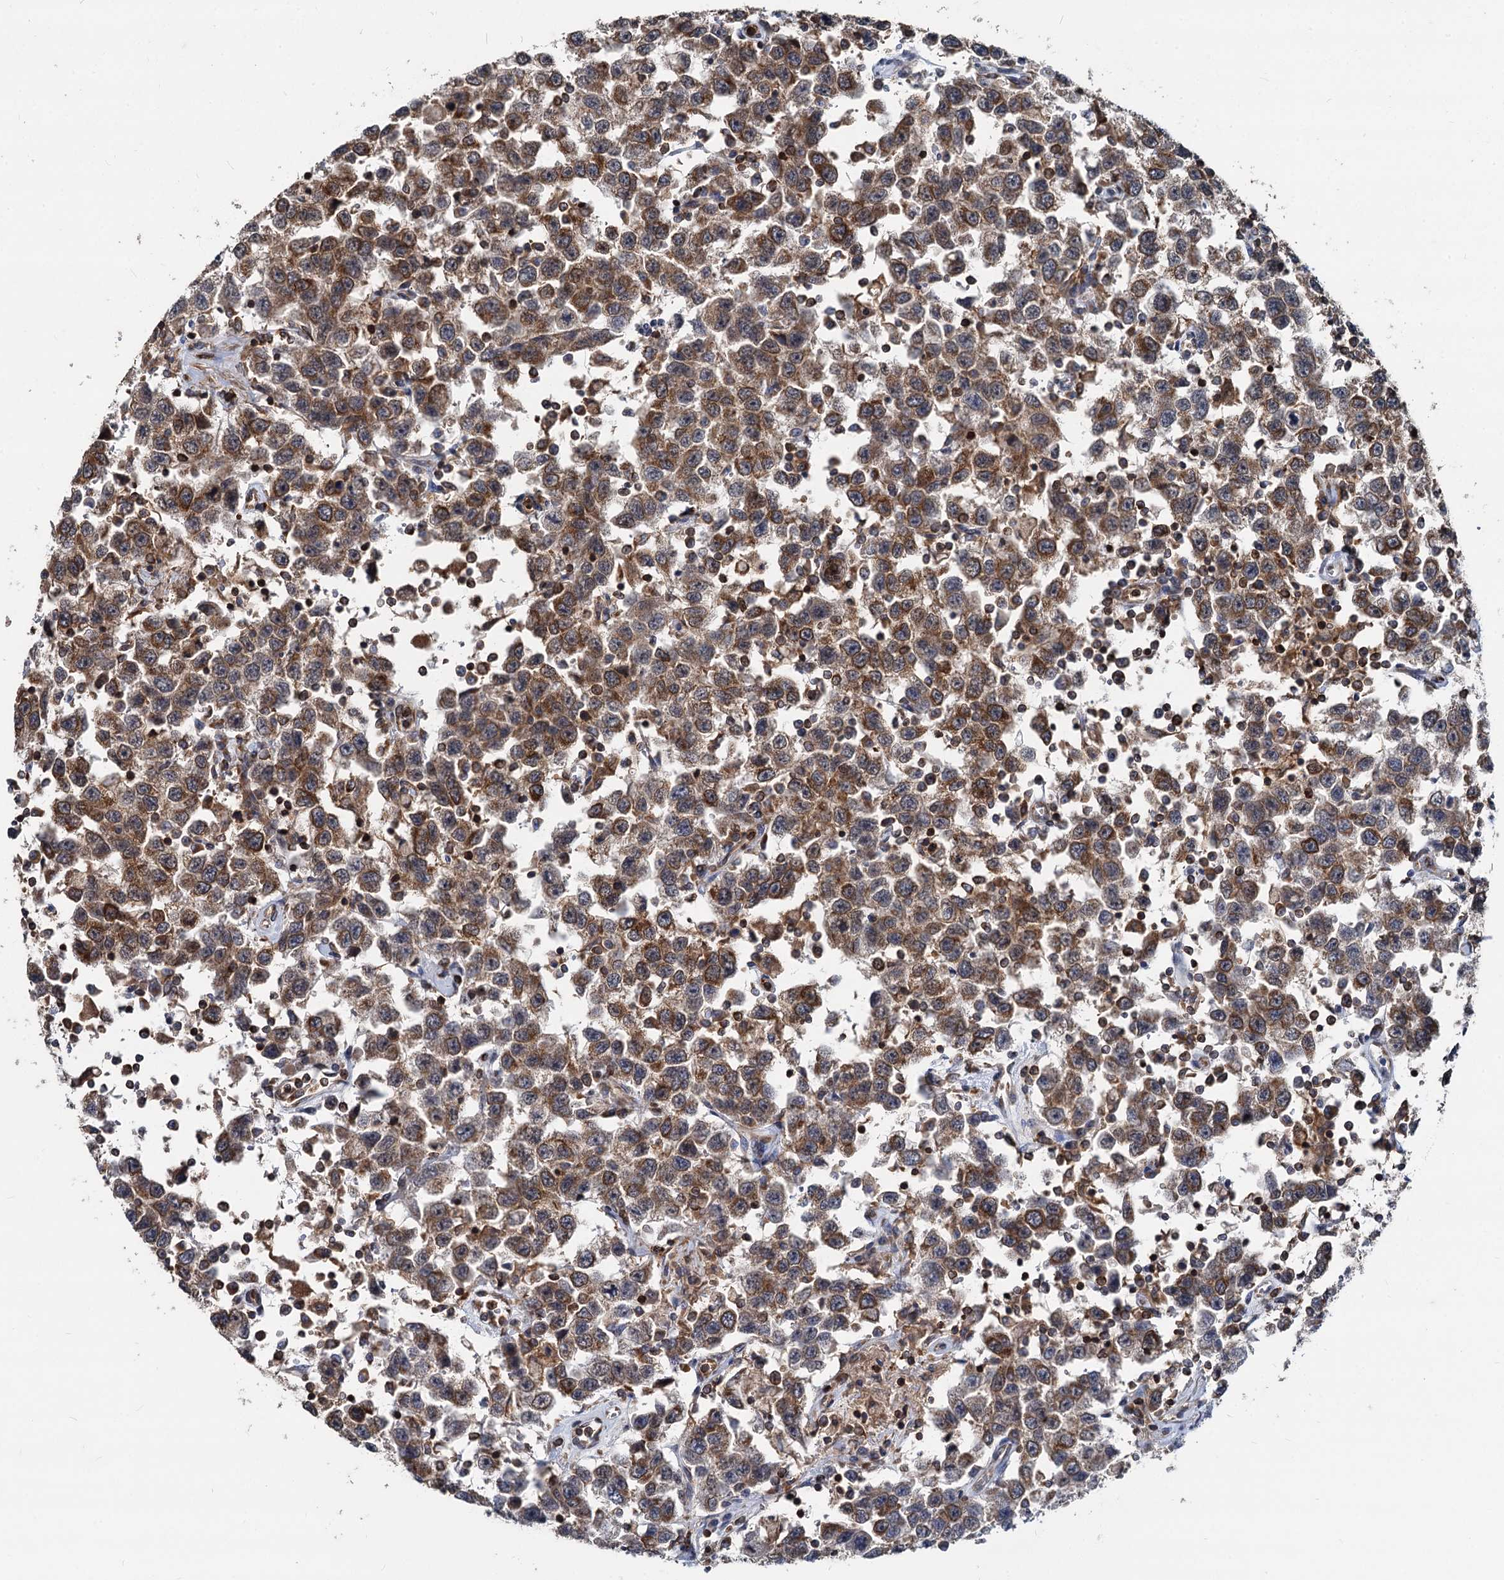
{"staining": {"intensity": "moderate", "quantity": ">75%", "location": "cytoplasmic/membranous"}, "tissue": "testis cancer", "cell_type": "Tumor cells", "image_type": "cancer", "snomed": [{"axis": "morphology", "description": "Seminoma, NOS"}, {"axis": "topography", "description": "Testis"}], "caption": "Immunohistochemical staining of human seminoma (testis) displays moderate cytoplasmic/membranous protein staining in about >75% of tumor cells.", "gene": "STIM1", "patient": {"sex": "male", "age": 41}}